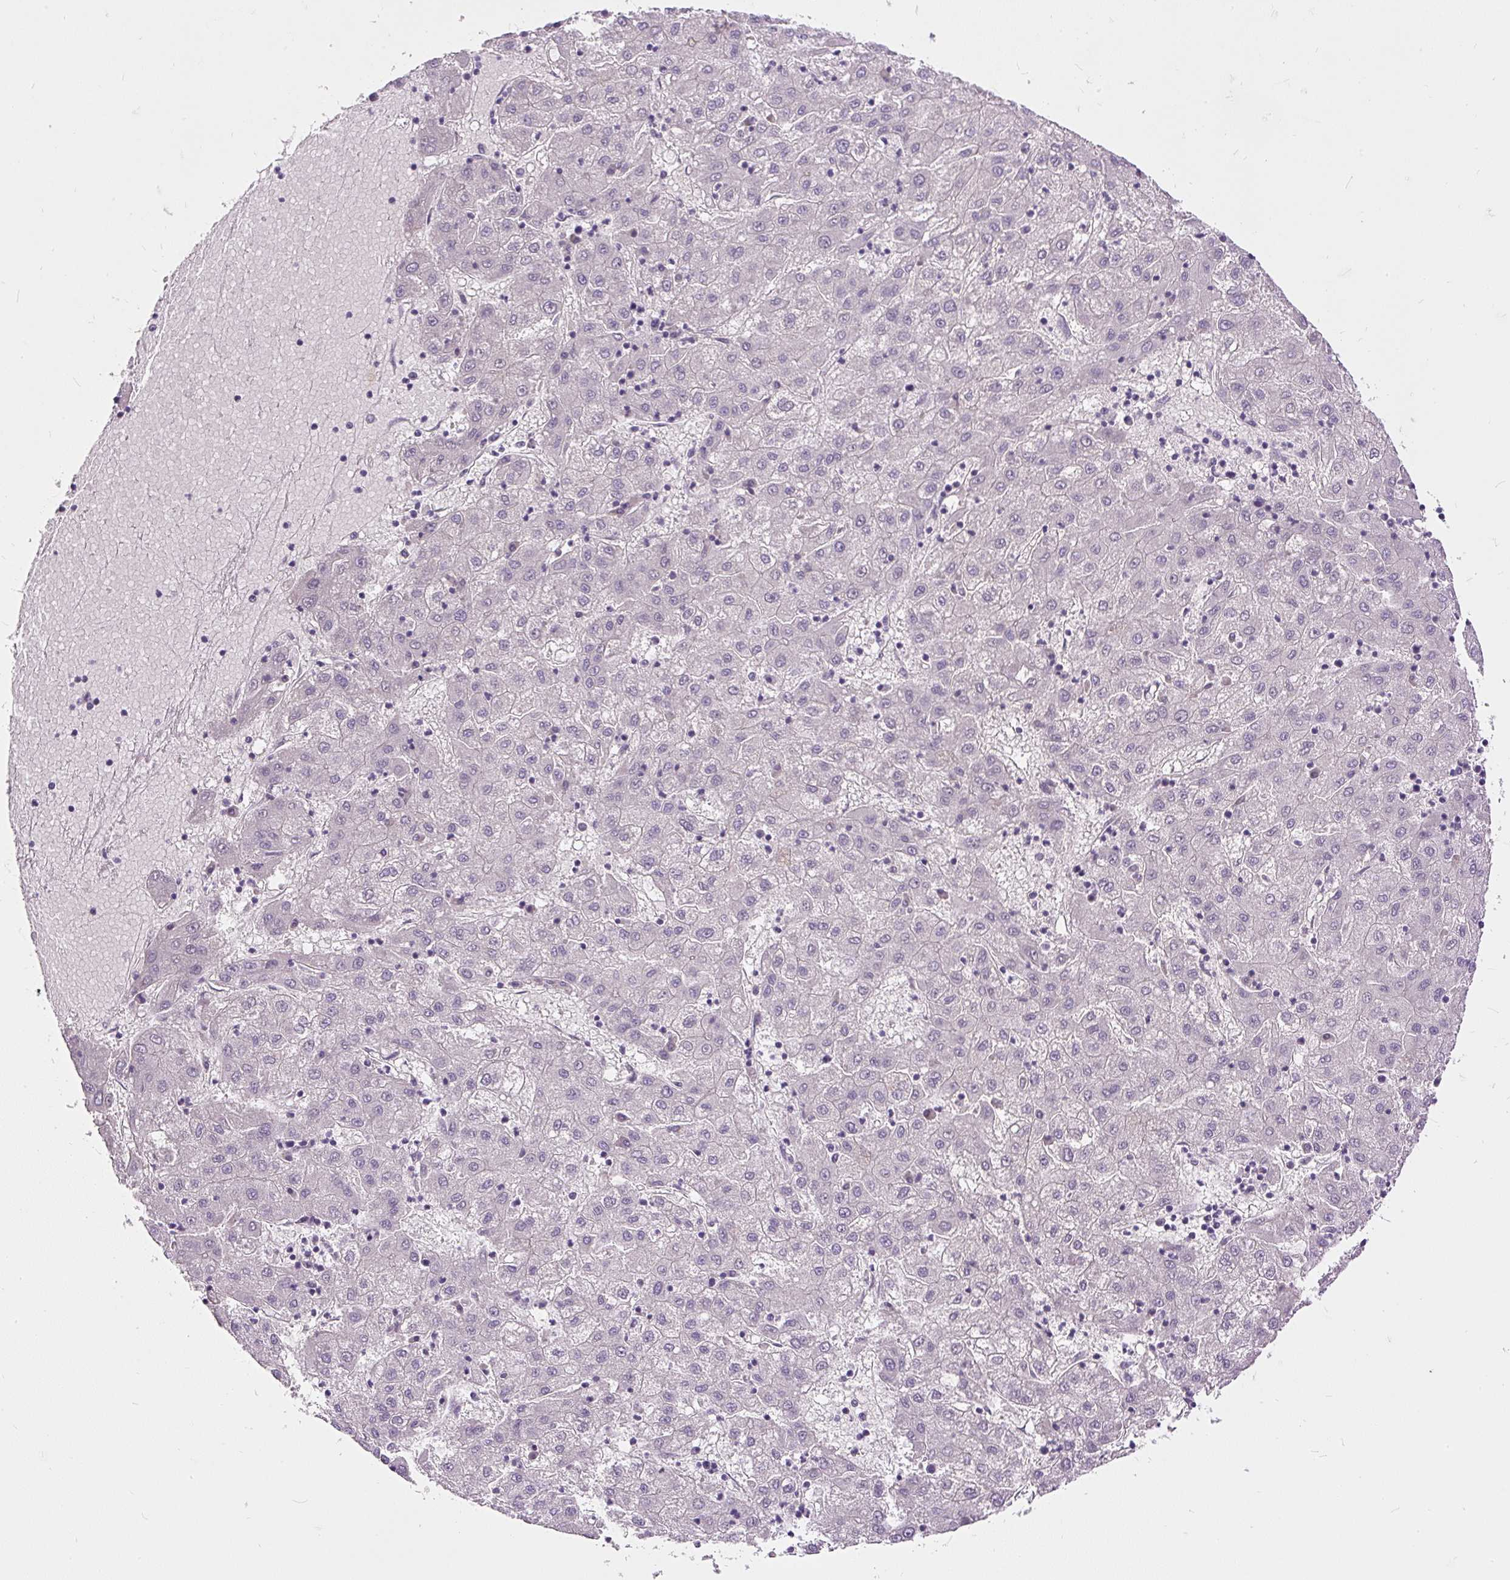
{"staining": {"intensity": "negative", "quantity": "none", "location": "none"}, "tissue": "liver cancer", "cell_type": "Tumor cells", "image_type": "cancer", "snomed": [{"axis": "morphology", "description": "Carcinoma, Hepatocellular, NOS"}, {"axis": "topography", "description": "Liver"}], "caption": "DAB immunohistochemical staining of liver cancer exhibits no significant expression in tumor cells.", "gene": "KRTAP20-3", "patient": {"sex": "male", "age": 72}}